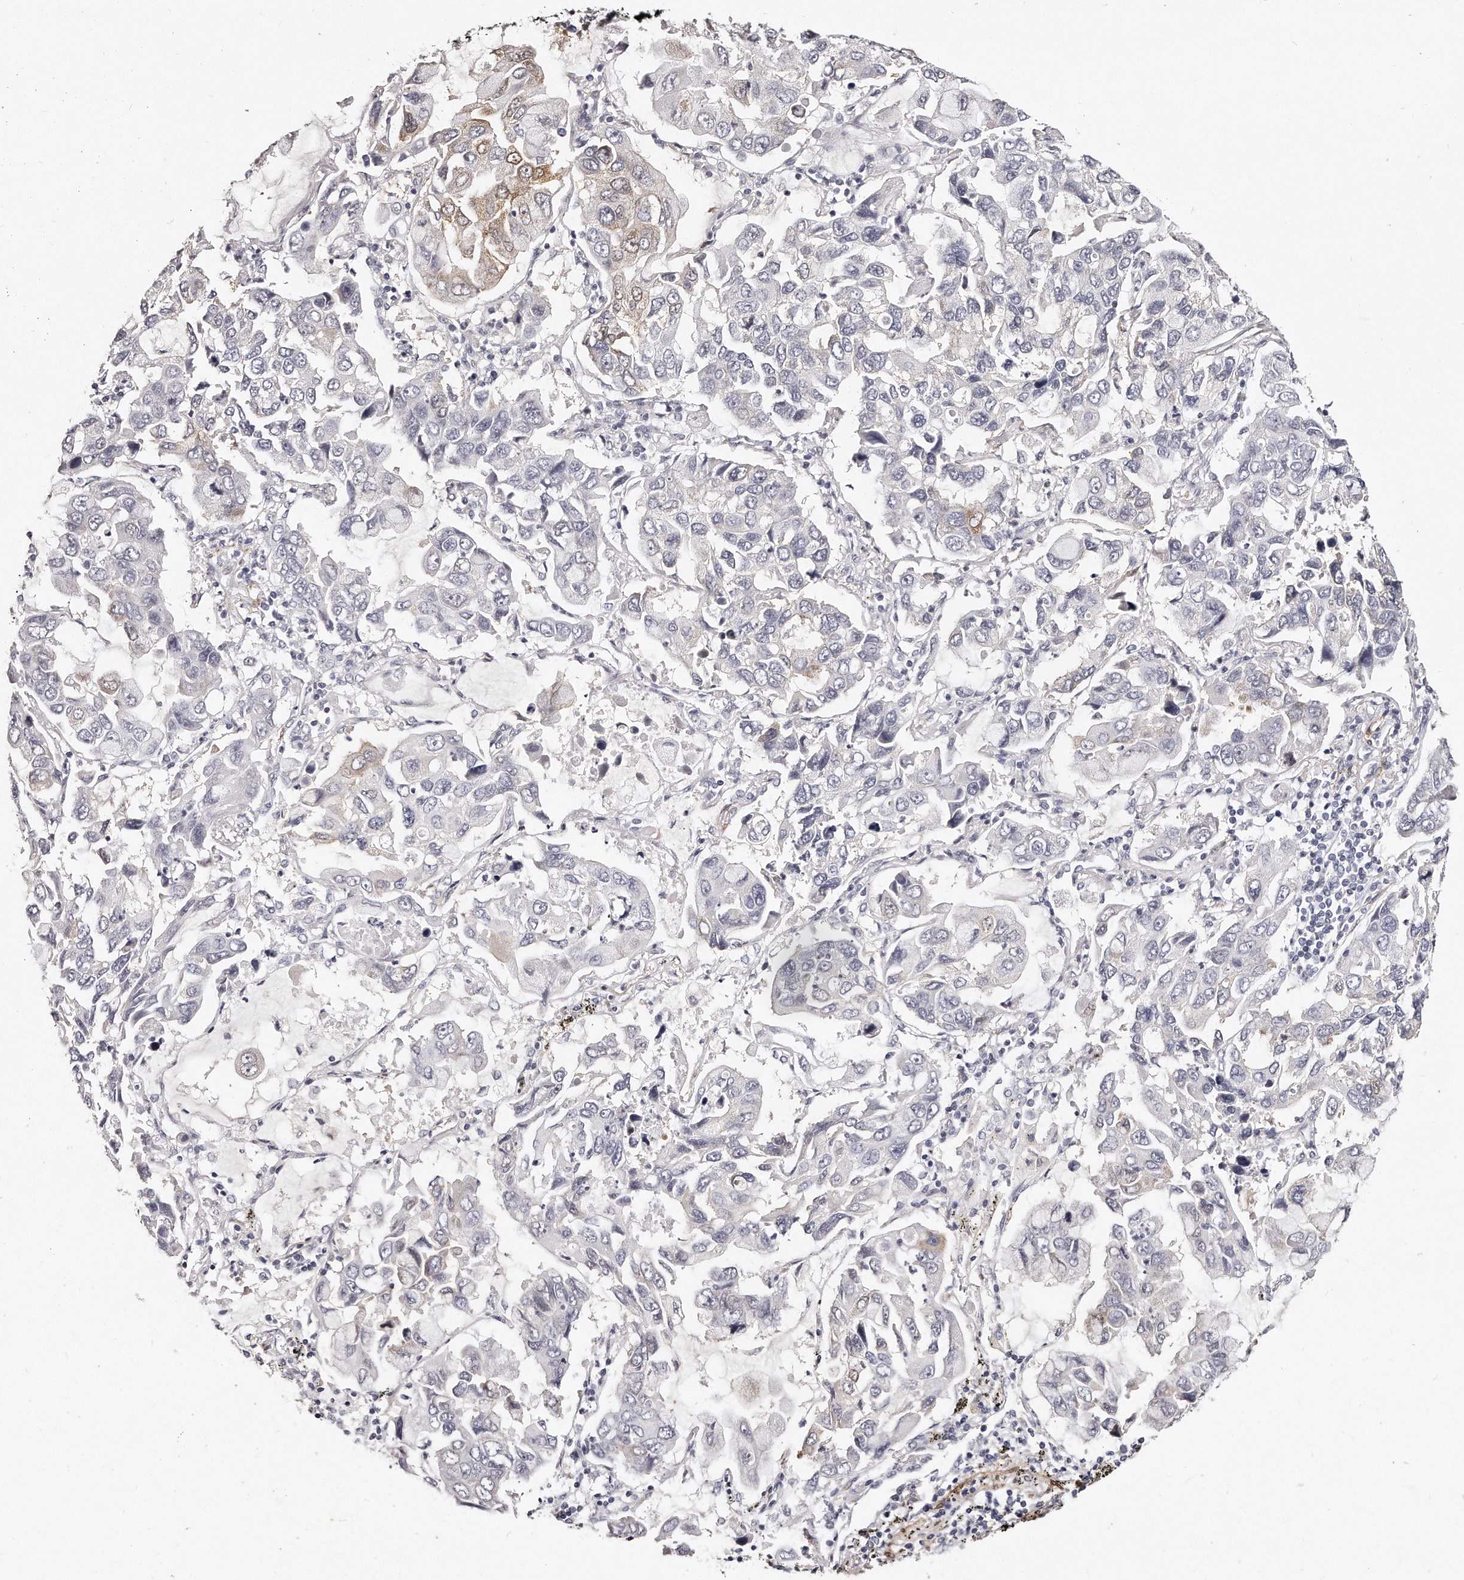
{"staining": {"intensity": "weak", "quantity": "<25%", "location": "cytoplasmic/membranous"}, "tissue": "lung cancer", "cell_type": "Tumor cells", "image_type": "cancer", "snomed": [{"axis": "morphology", "description": "Adenocarcinoma, NOS"}, {"axis": "topography", "description": "Lung"}], "caption": "Human lung cancer (adenocarcinoma) stained for a protein using immunohistochemistry (IHC) reveals no expression in tumor cells.", "gene": "LMOD1", "patient": {"sex": "male", "age": 64}}